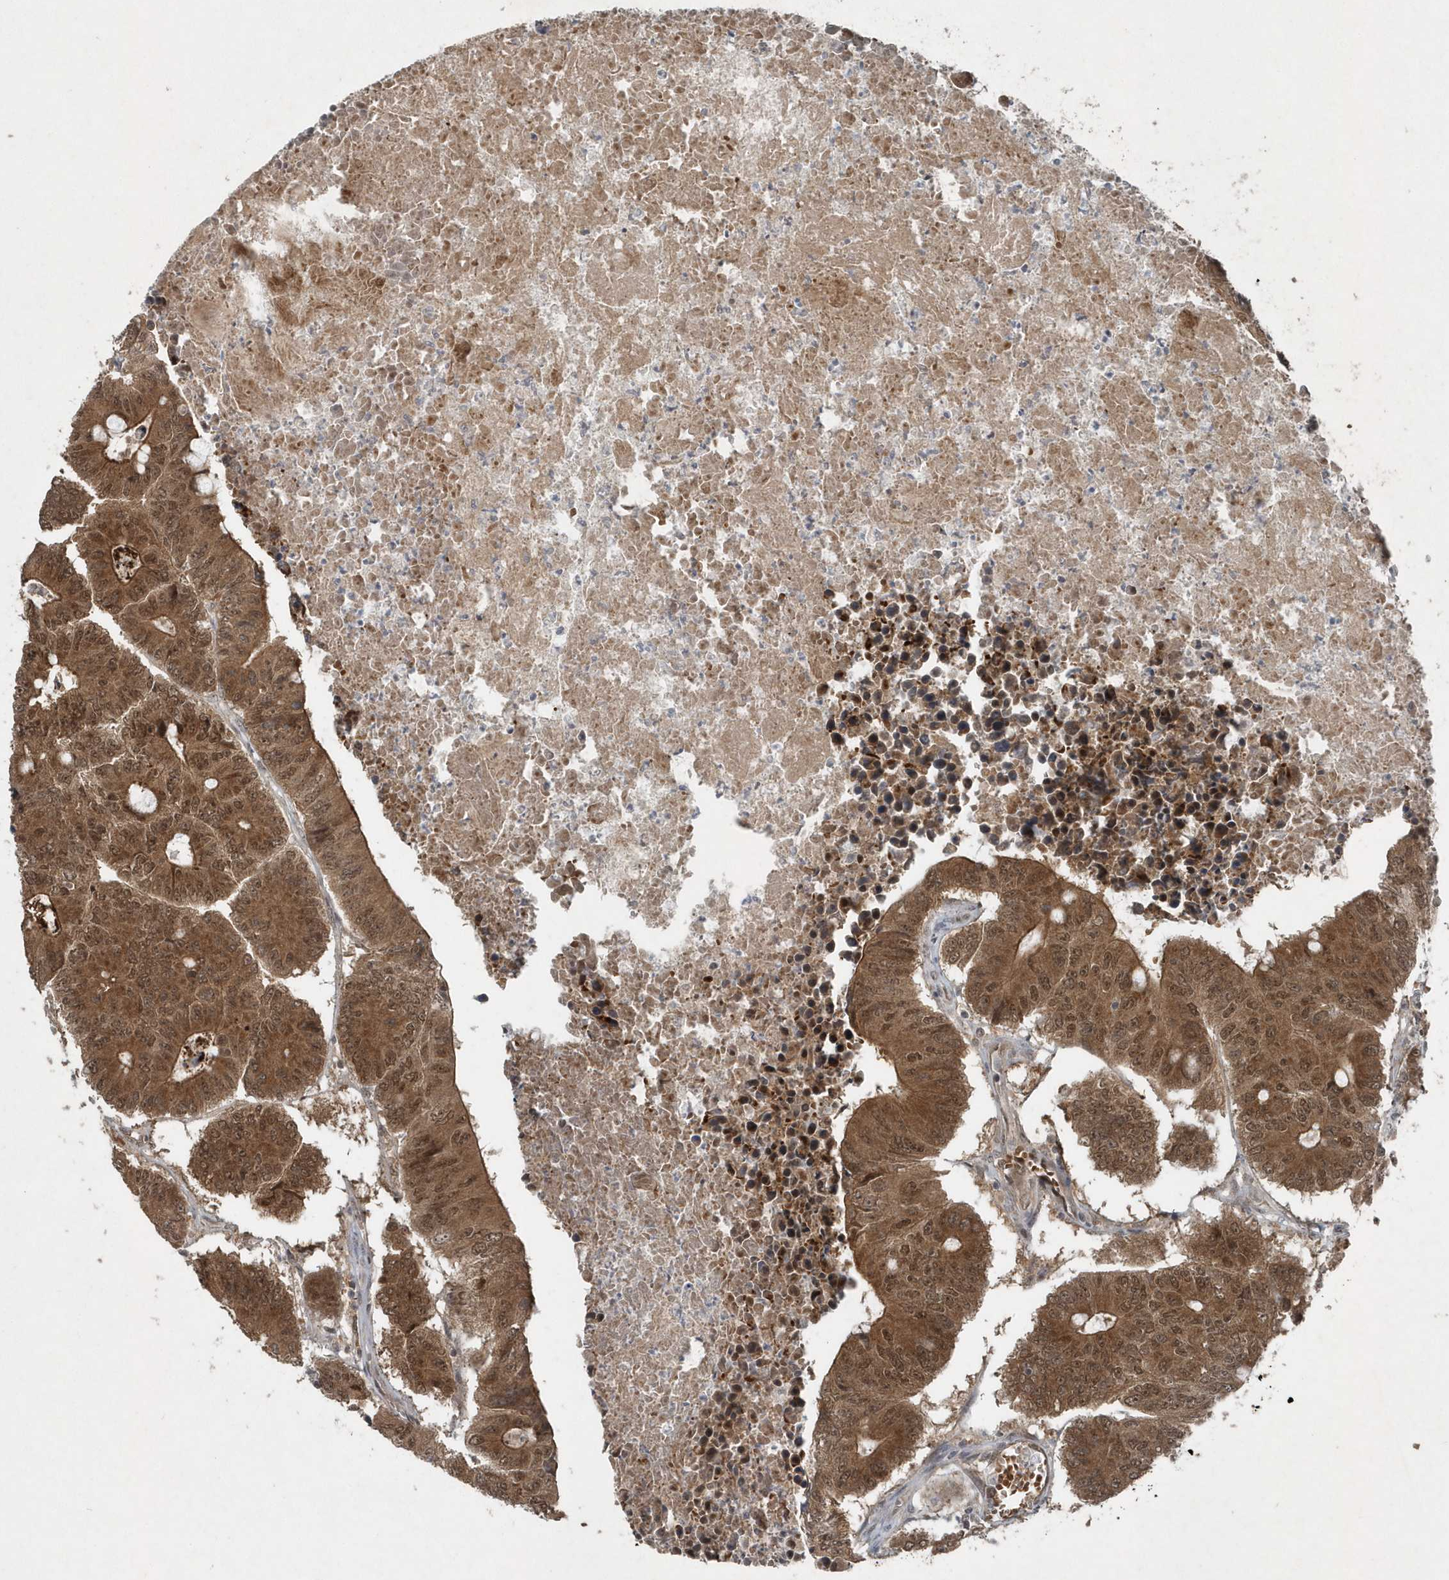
{"staining": {"intensity": "strong", "quantity": ">75%", "location": "cytoplasmic/membranous,nuclear"}, "tissue": "colorectal cancer", "cell_type": "Tumor cells", "image_type": "cancer", "snomed": [{"axis": "morphology", "description": "Adenocarcinoma, NOS"}, {"axis": "topography", "description": "Colon"}], "caption": "Tumor cells display strong cytoplasmic/membranous and nuclear expression in about >75% of cells in colorectal cancer (adenocarcinoma).", "gene": "QTRT2", "patient": {"sex": "male", "age": 87}}